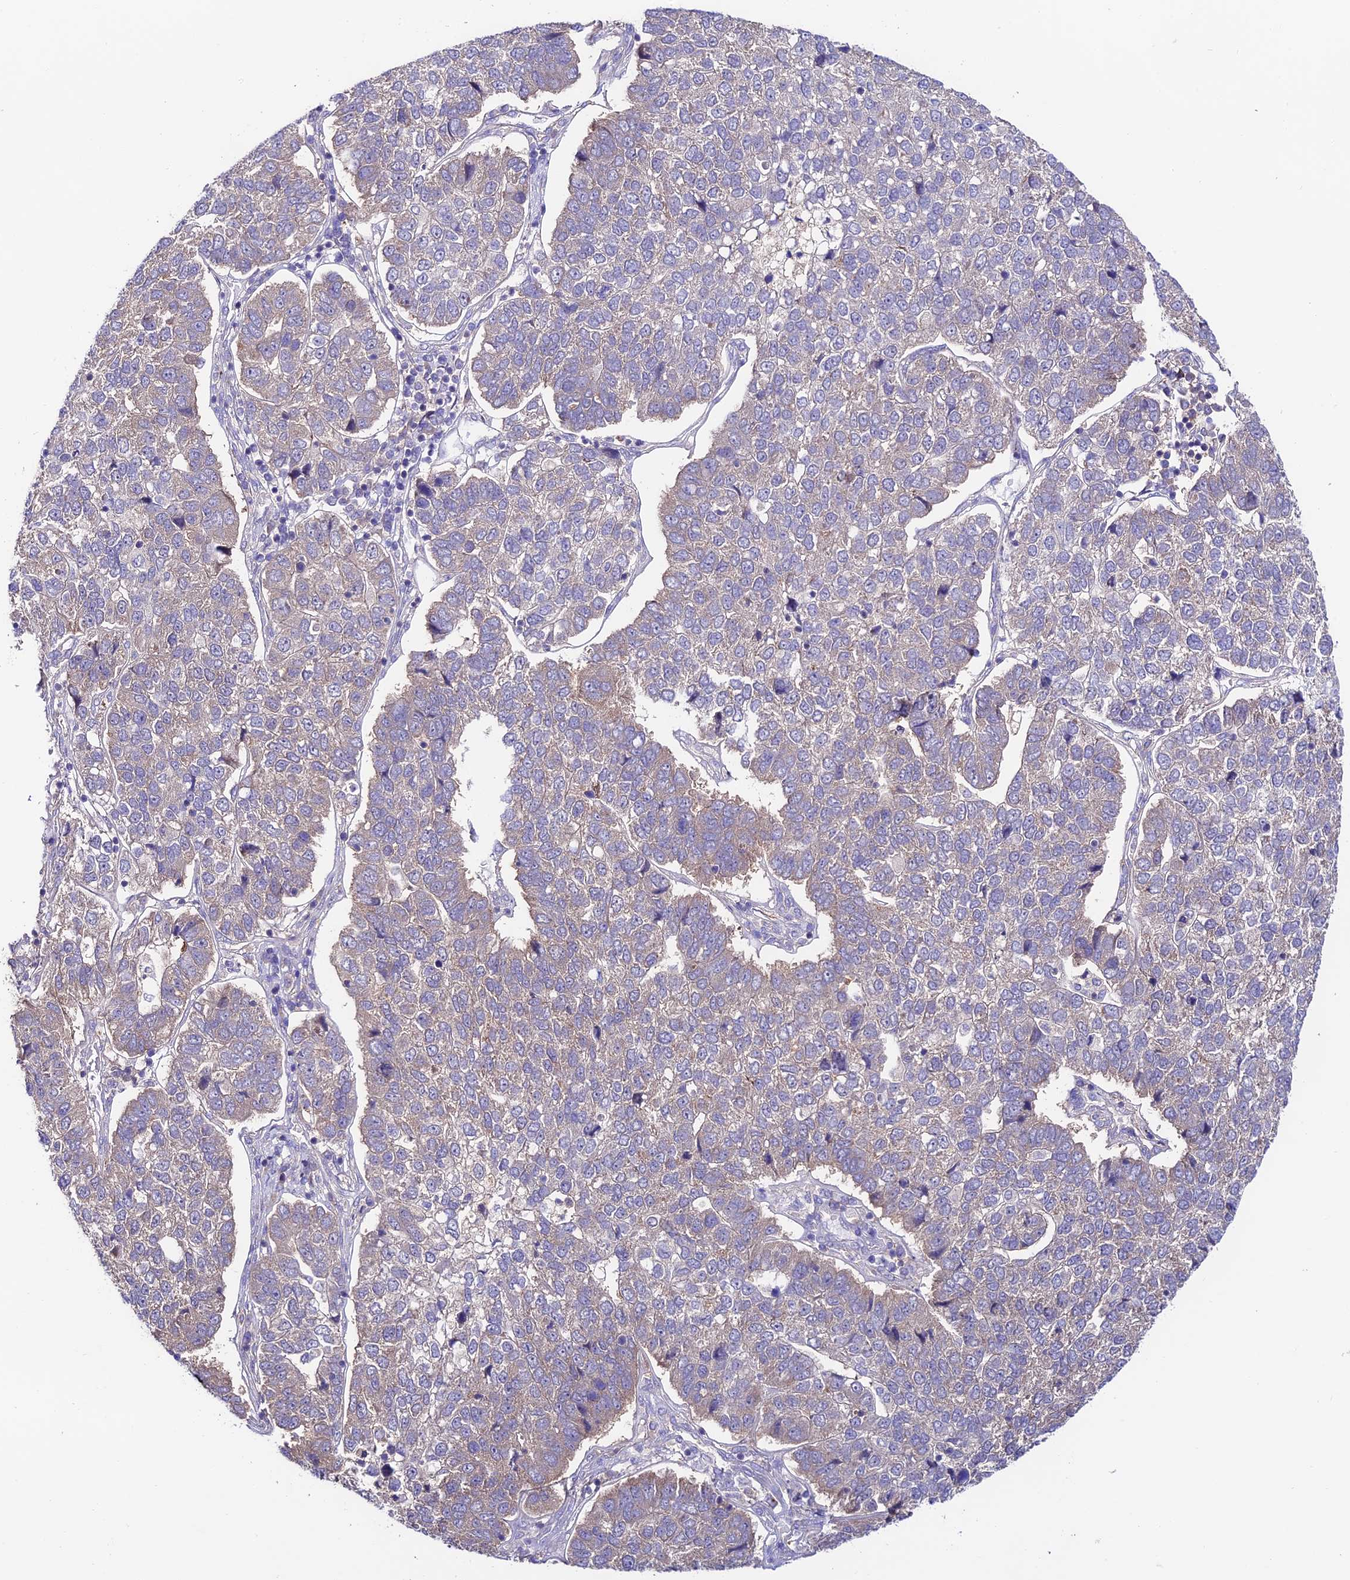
{"staining": {"intensity": "weak", "quantity": "<25%", "location": "cytoplasmic/membranous"}, "tissue": "pancreatic cancer", "cell_type": "Tumor cells", "image_type": "cancer", "snomed": [{"axis": "morphology", "description": "Adenocarcinoma, NOS"}, {"axis": "topography", "description": "Pancreas"}], "caption": "Immunohistochemistry (IHC) image of pancreatic adenocarcinoma stained for a protein (brown), which demonstrates no staining in tumor cells.", "gene": "BRME1", "patient": {"sex": "female", "age": 61}}